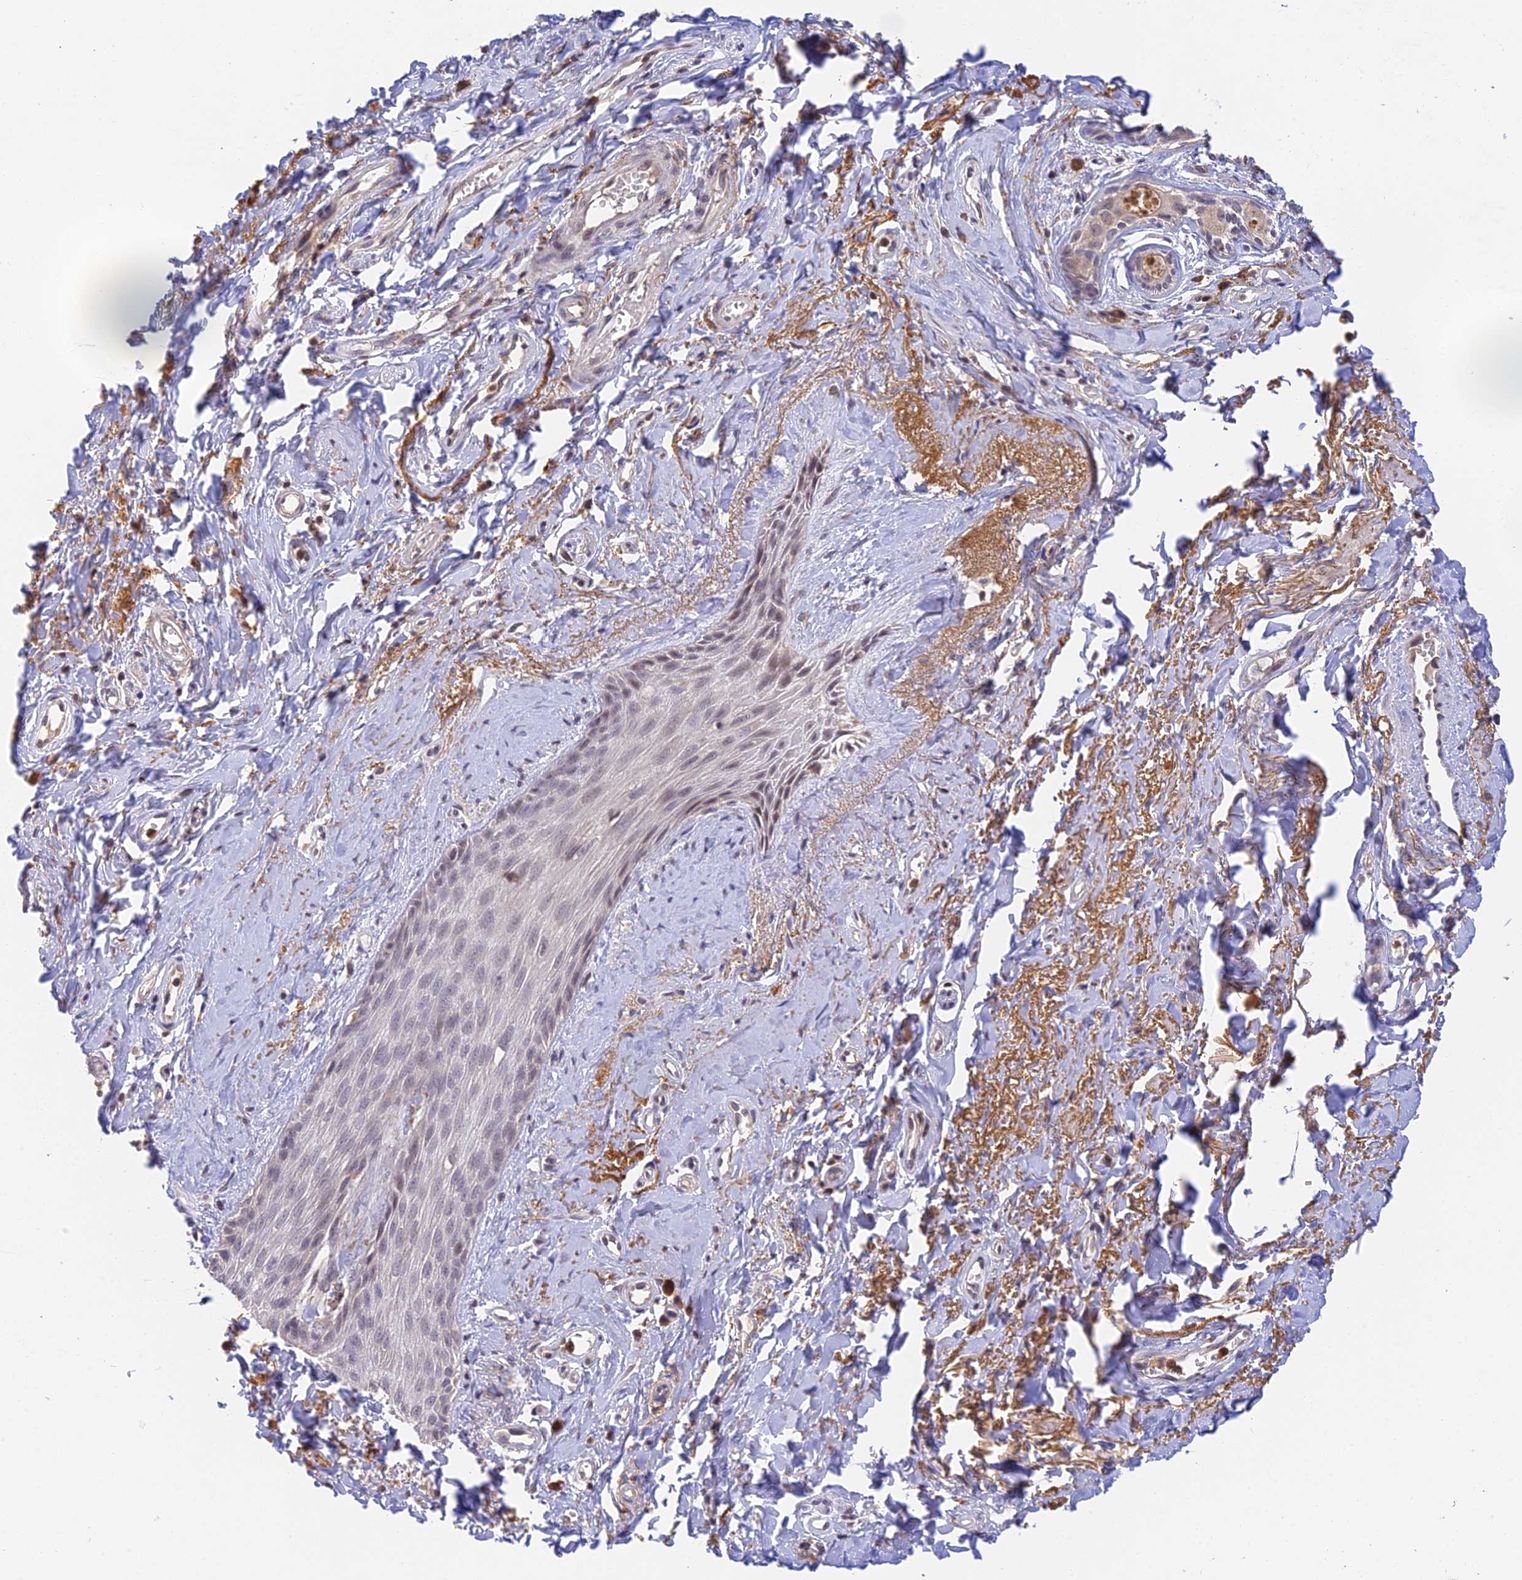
{"staining": {"intensity": "weak", "quantity": "<25%", "location": "nuclear"}, "tissue": "skin", "cell_type": "Epidermal cells", "image_type": "normal", "snomed": [{"axis": "morphology", "description": "Normal tissue, NOS"}, {"axis": "topography", "description": "Anal"}], "caption": "This is an immunohistochemistry image of normal skin. There is no expression in epidermal cells.", "gene": "PEX16", "patient": {"sex": "male", "age": 78}}